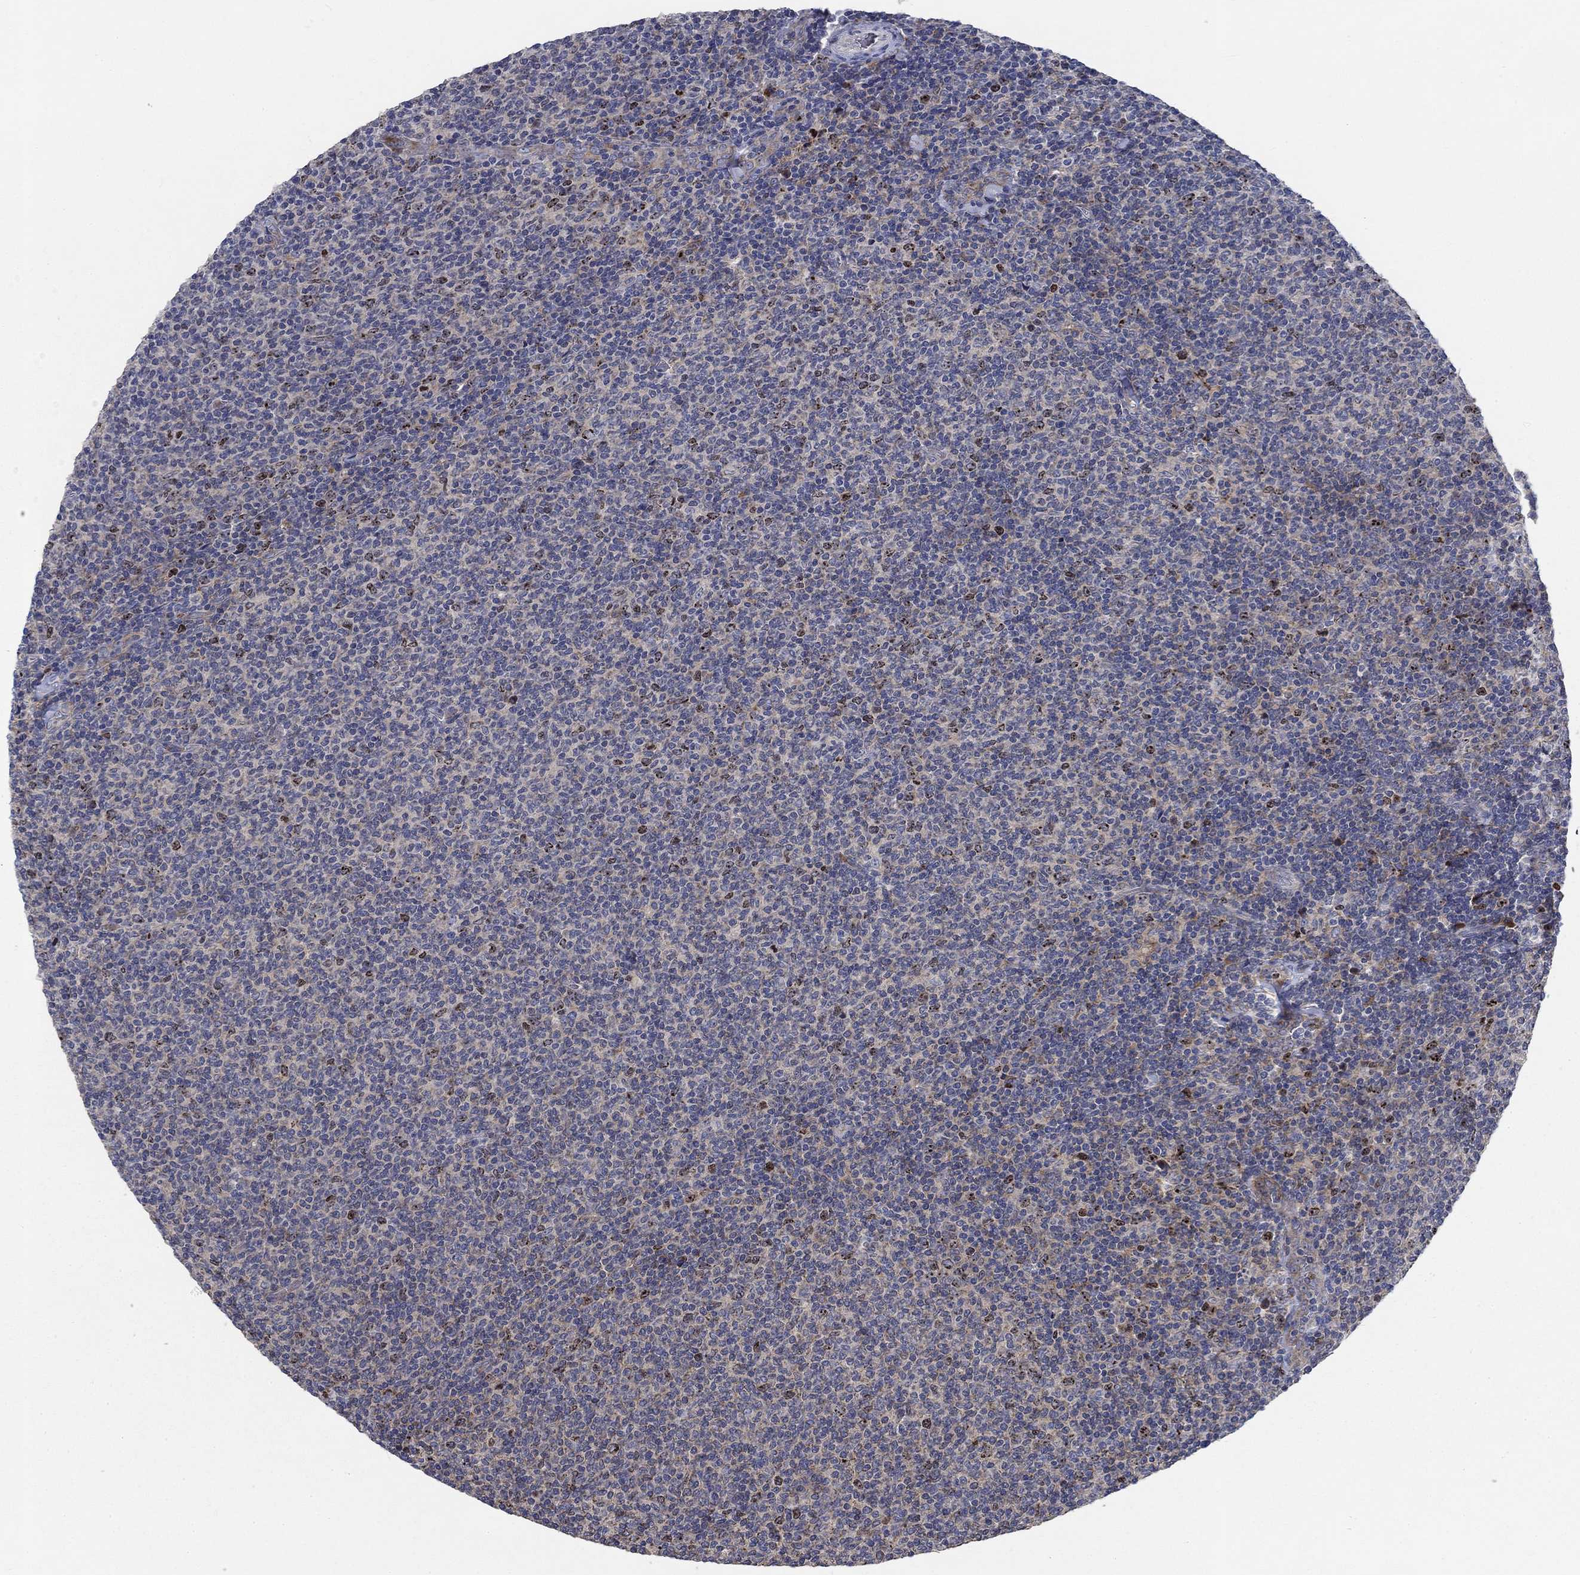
{"staining": {"intensity": "negative", "quantity": "none", "location": "none"}, "tissue": "lymphoma", "cell_type": "Tumor cells", "image_type": "cancer", "snomed": [{"axis": "morphology", "description": "Malignant lymphoma, non-Hodgkin's type, Low grade"}, {"axis": "topography", "description": "Lymph node"}], "caption": "IHC photomicrograph of lymphoma stained for a protein (brown), which demonstrates no staining in tumor cells.", "gene": "MMP24", "patient": {"sex": "male", "age": 52}}